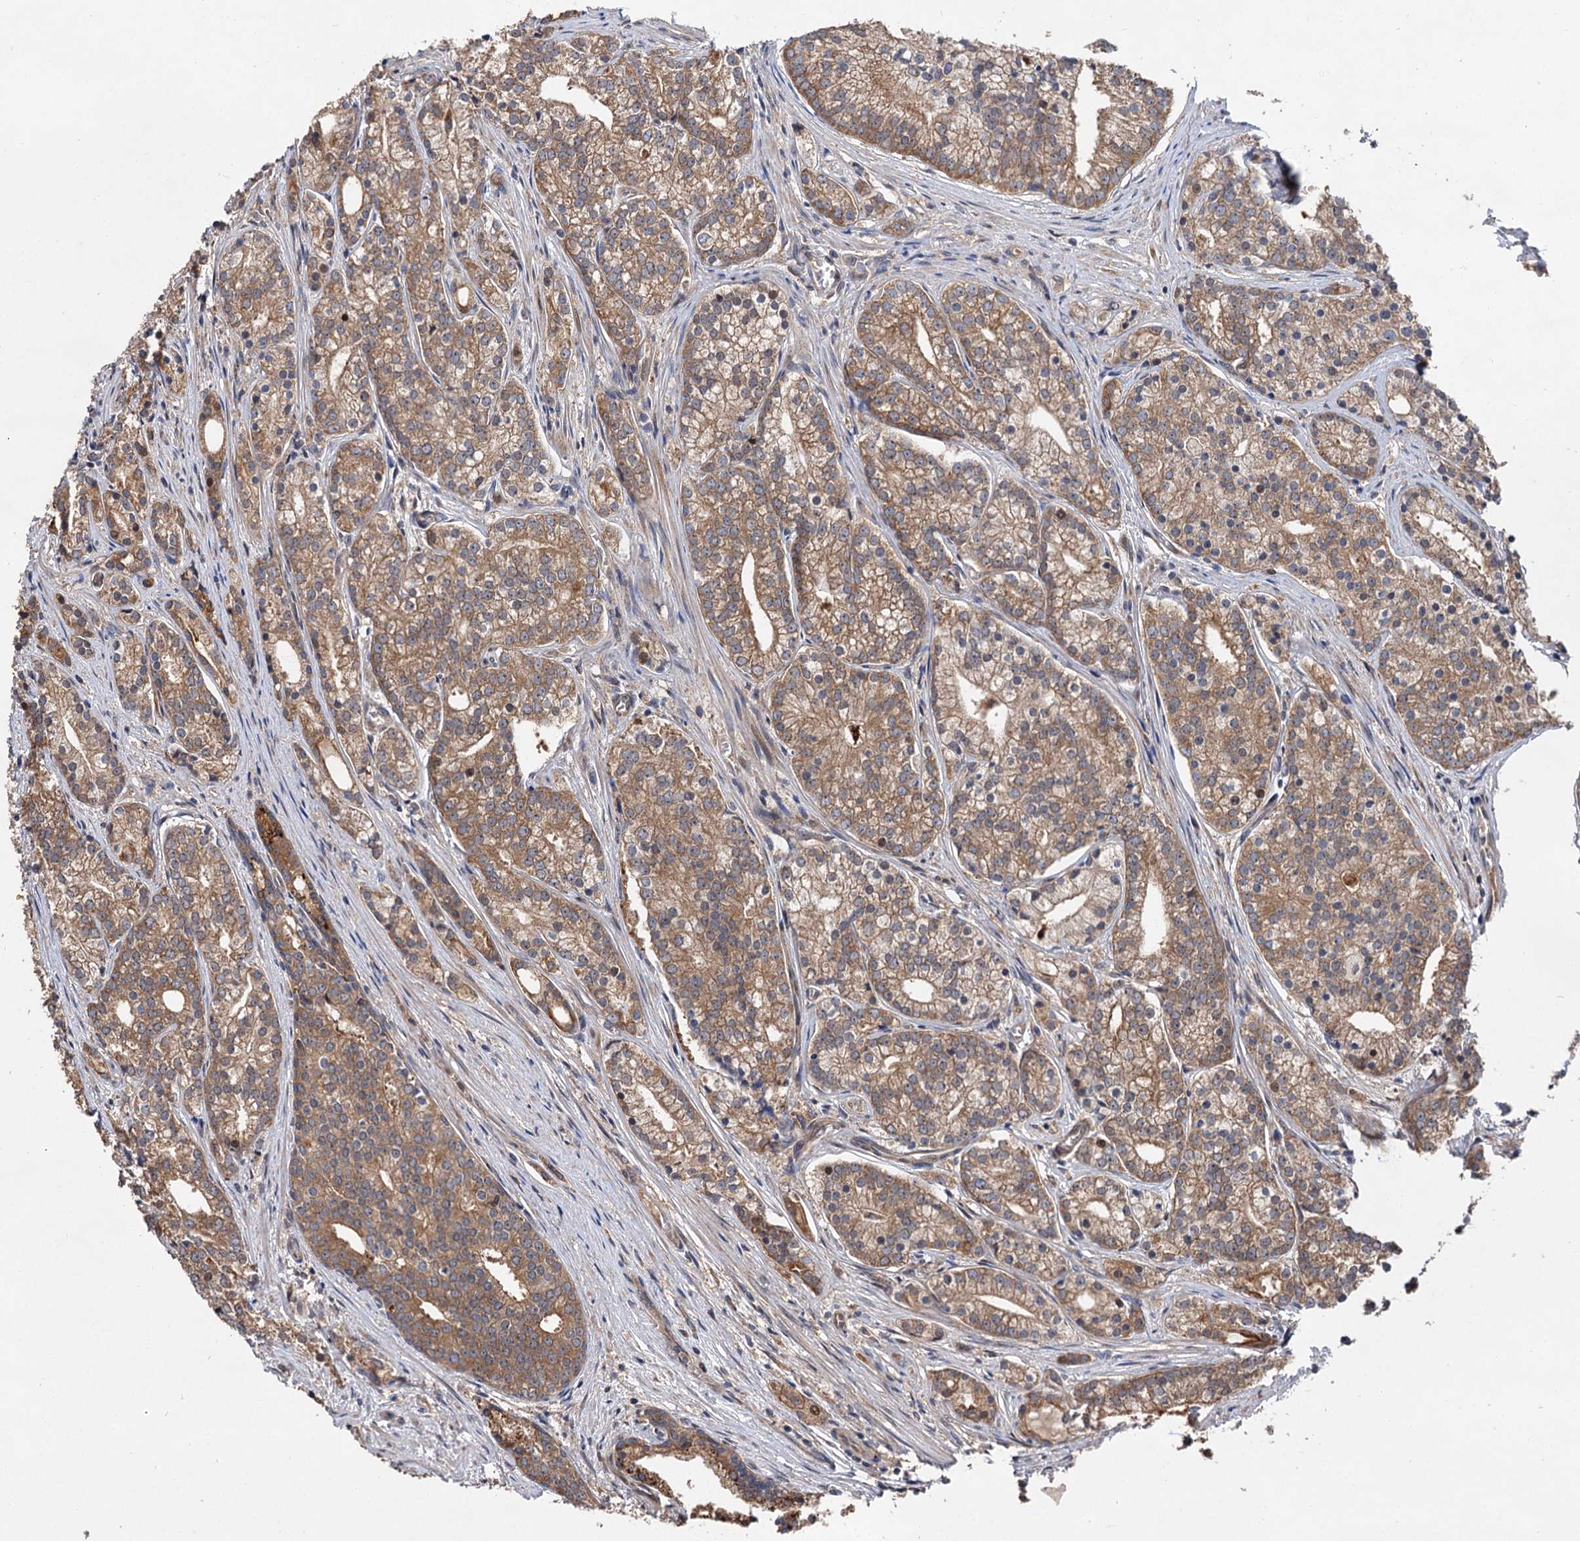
{"staining": {"intensity": "moderate", "quantity": ">75%", "location": "cytoplasmic/membranous"}, "tissue": "prostate cancer", "cell_type": "Tumor cells", "image_type": "cancer", "snomed": [{"axis": "morphology", "description": "Adenocarcinoma, Low grade"}, {"axis": "topography", "description": "Prostate"}], "caption": "A photomicrograph of human prostate adenocarcinoma (low-grade) stained for a protein shows moderate cytoplasmic/membranous brown staining in tumor cells. The staining was performed using DAB (3,3'-diaminobenzidine), with brown indicating positive protein expression. Nuclei are stained blue with hematoxylin.", "gene": "NAA25", "patient": {"sex": "male", "age": 71}}